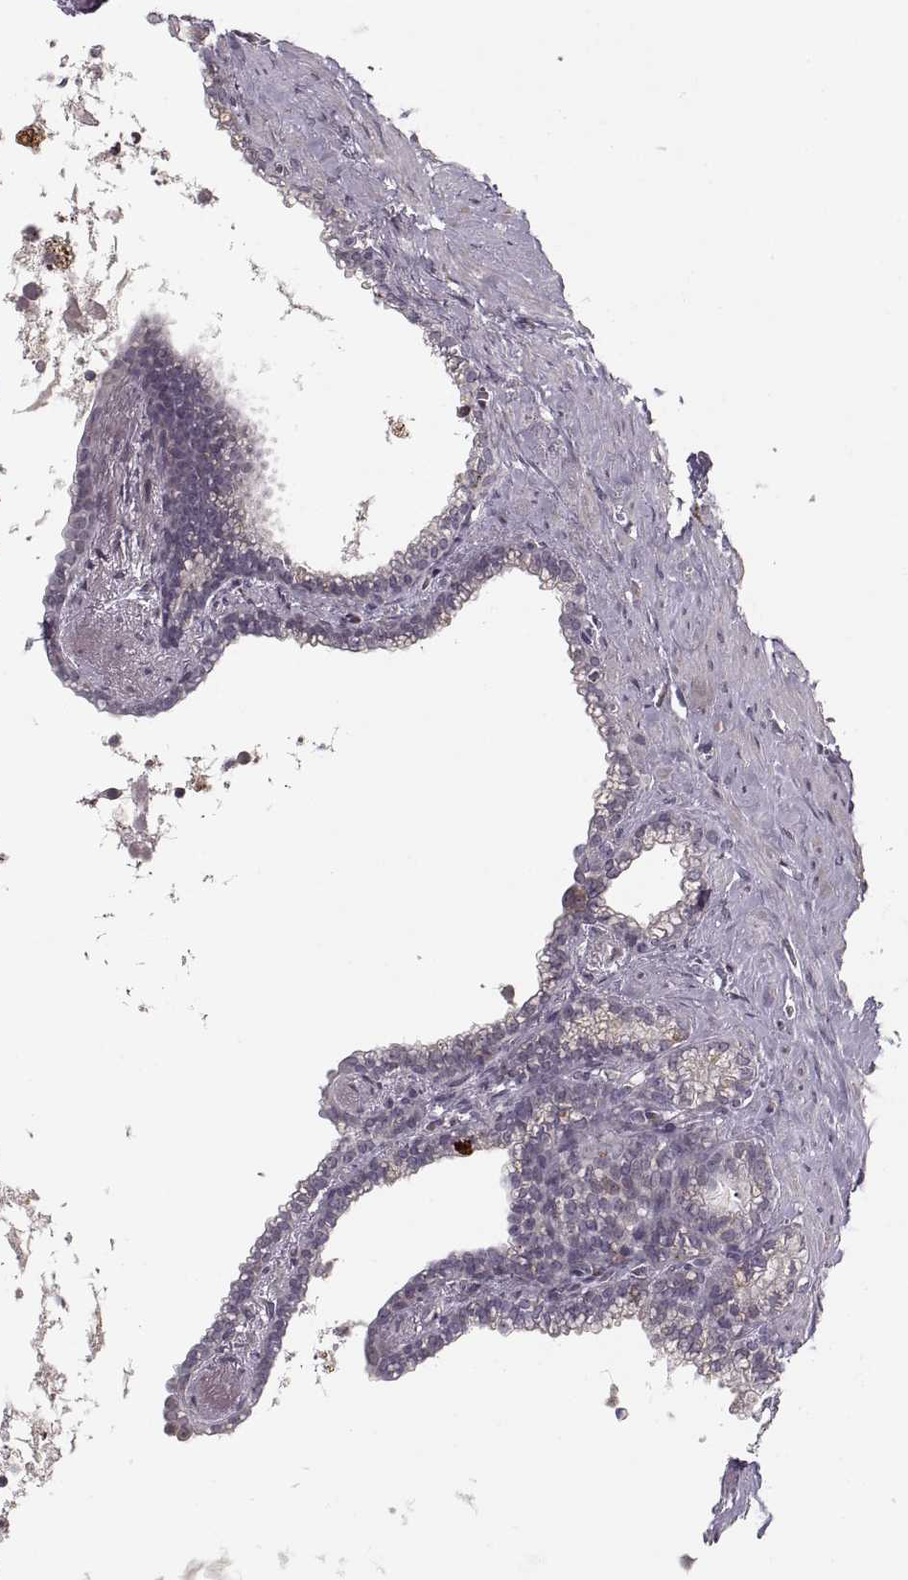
{"staining": {"intensity": "negative", "quantity": "none", "location": "none"}, "tissue": "seminal vesicle", "cell_type": "Glandular cells", "image_type": "normal", "snomed": [{"axis": "morphology", "description": "Normal tissue, NOS"}, {"axis": "morphology", "description": "Urothelial carcinoma, NOS"}, {"axis": "topography", "description": "Urinary bladder"}, {"axis": "topography", "description": "Seminal veicle"}], "caption": "This is an IHC image of normal seminal vesicle. There is no positivity in glandular cells.", "gene": "ASIC3", "patient": {"sex": "male", "age": 76}}